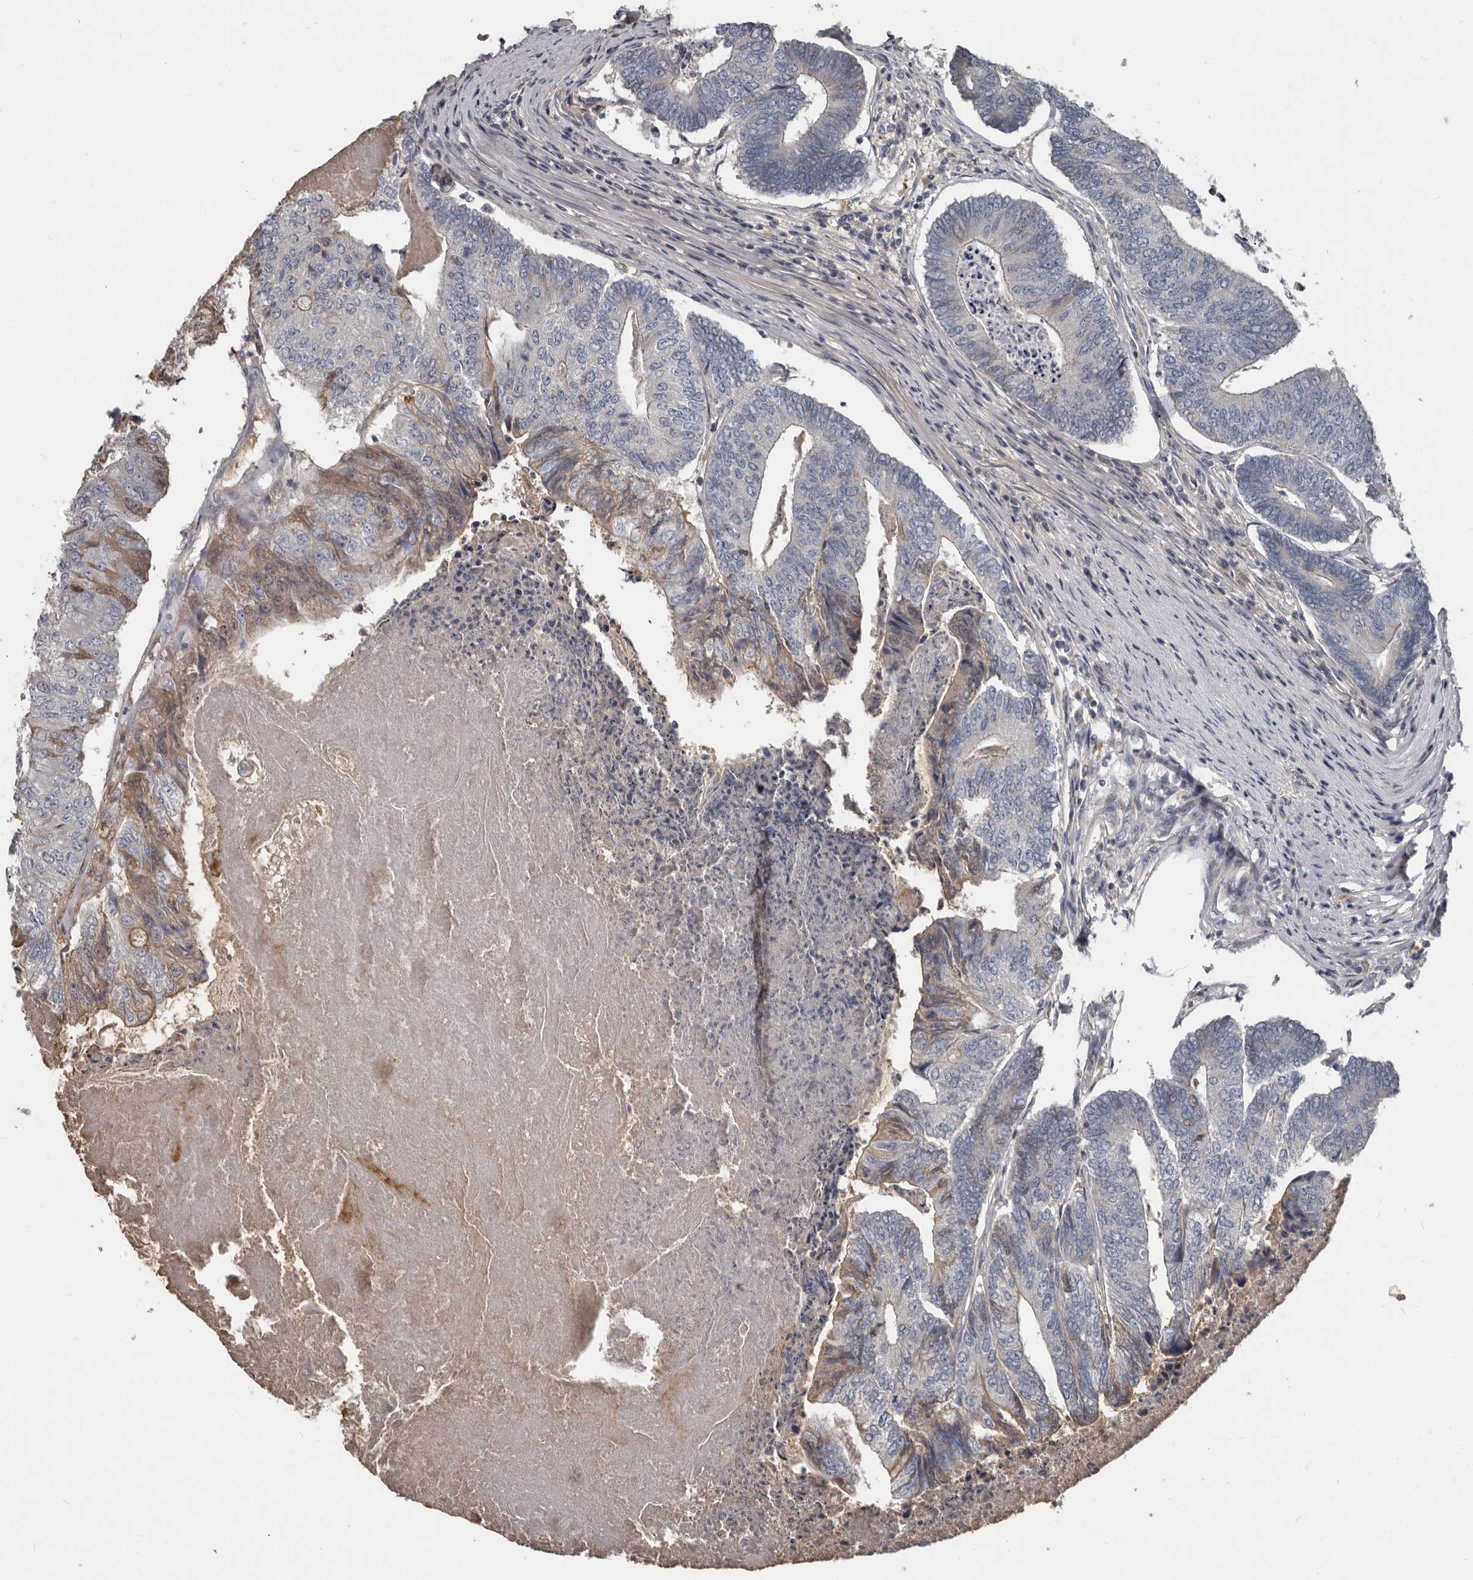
{"staining": {"intensity": "weak", "quantity": "<25%", "location": "cytoplasmic/membranous"}, "tissue": "colorectal cancer", "cell_type": "Tumor cells", "image_type": "cancer", "snomed": [{"axis": "morphology", "description": "Adenocarcinoma, NOS"}, {"axis": "topography", "description": "Colon"}], "caption": "Immunohistochemistry histopathology image of colorectal cancer stained for a protein (brown), which reveals no positivity in tumor cells.", "gene": "CA6", "patient": {"sex": "female", "age": 67}}